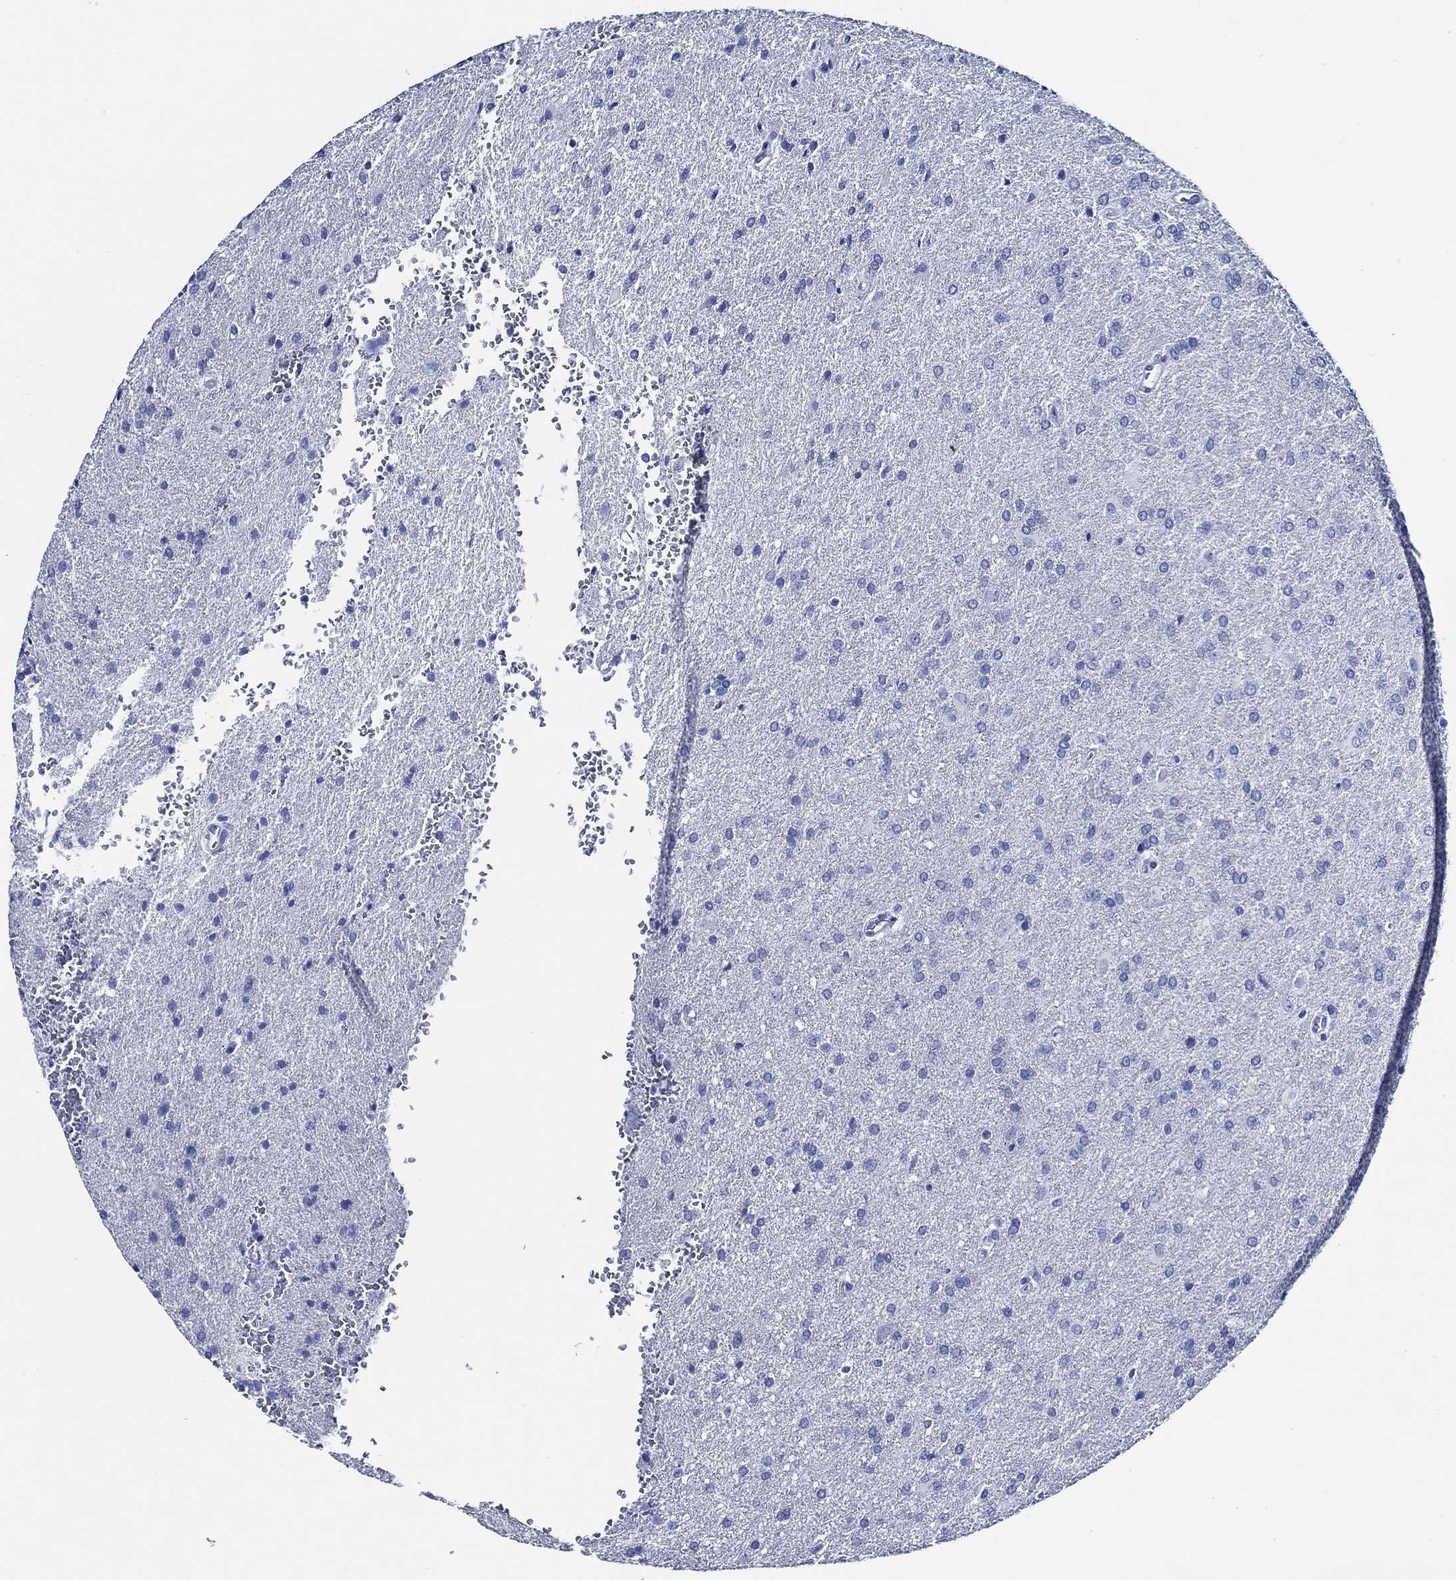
{"staining": {"intensity": "negative", "quantity": "none", "location": "none"}, "tissue": "glioma", "cell_type": "Tumor cells", "image_type": "cancer", "snomed": [{"axis": "morphology", "description": "Glioma, malignant, High grade"}, {"axis": "topography", "description": "Brain"}], "caption": "Immunohistochemistry (IHC) photomicrograph of human malignant high-grade glioma stained for a protein (brown), which displays no staining in tumor cells. (IHC, brightfield microscopy, high magnification).", "gene": "WDR62", "patient": {"sex": "male", "age": 68}}